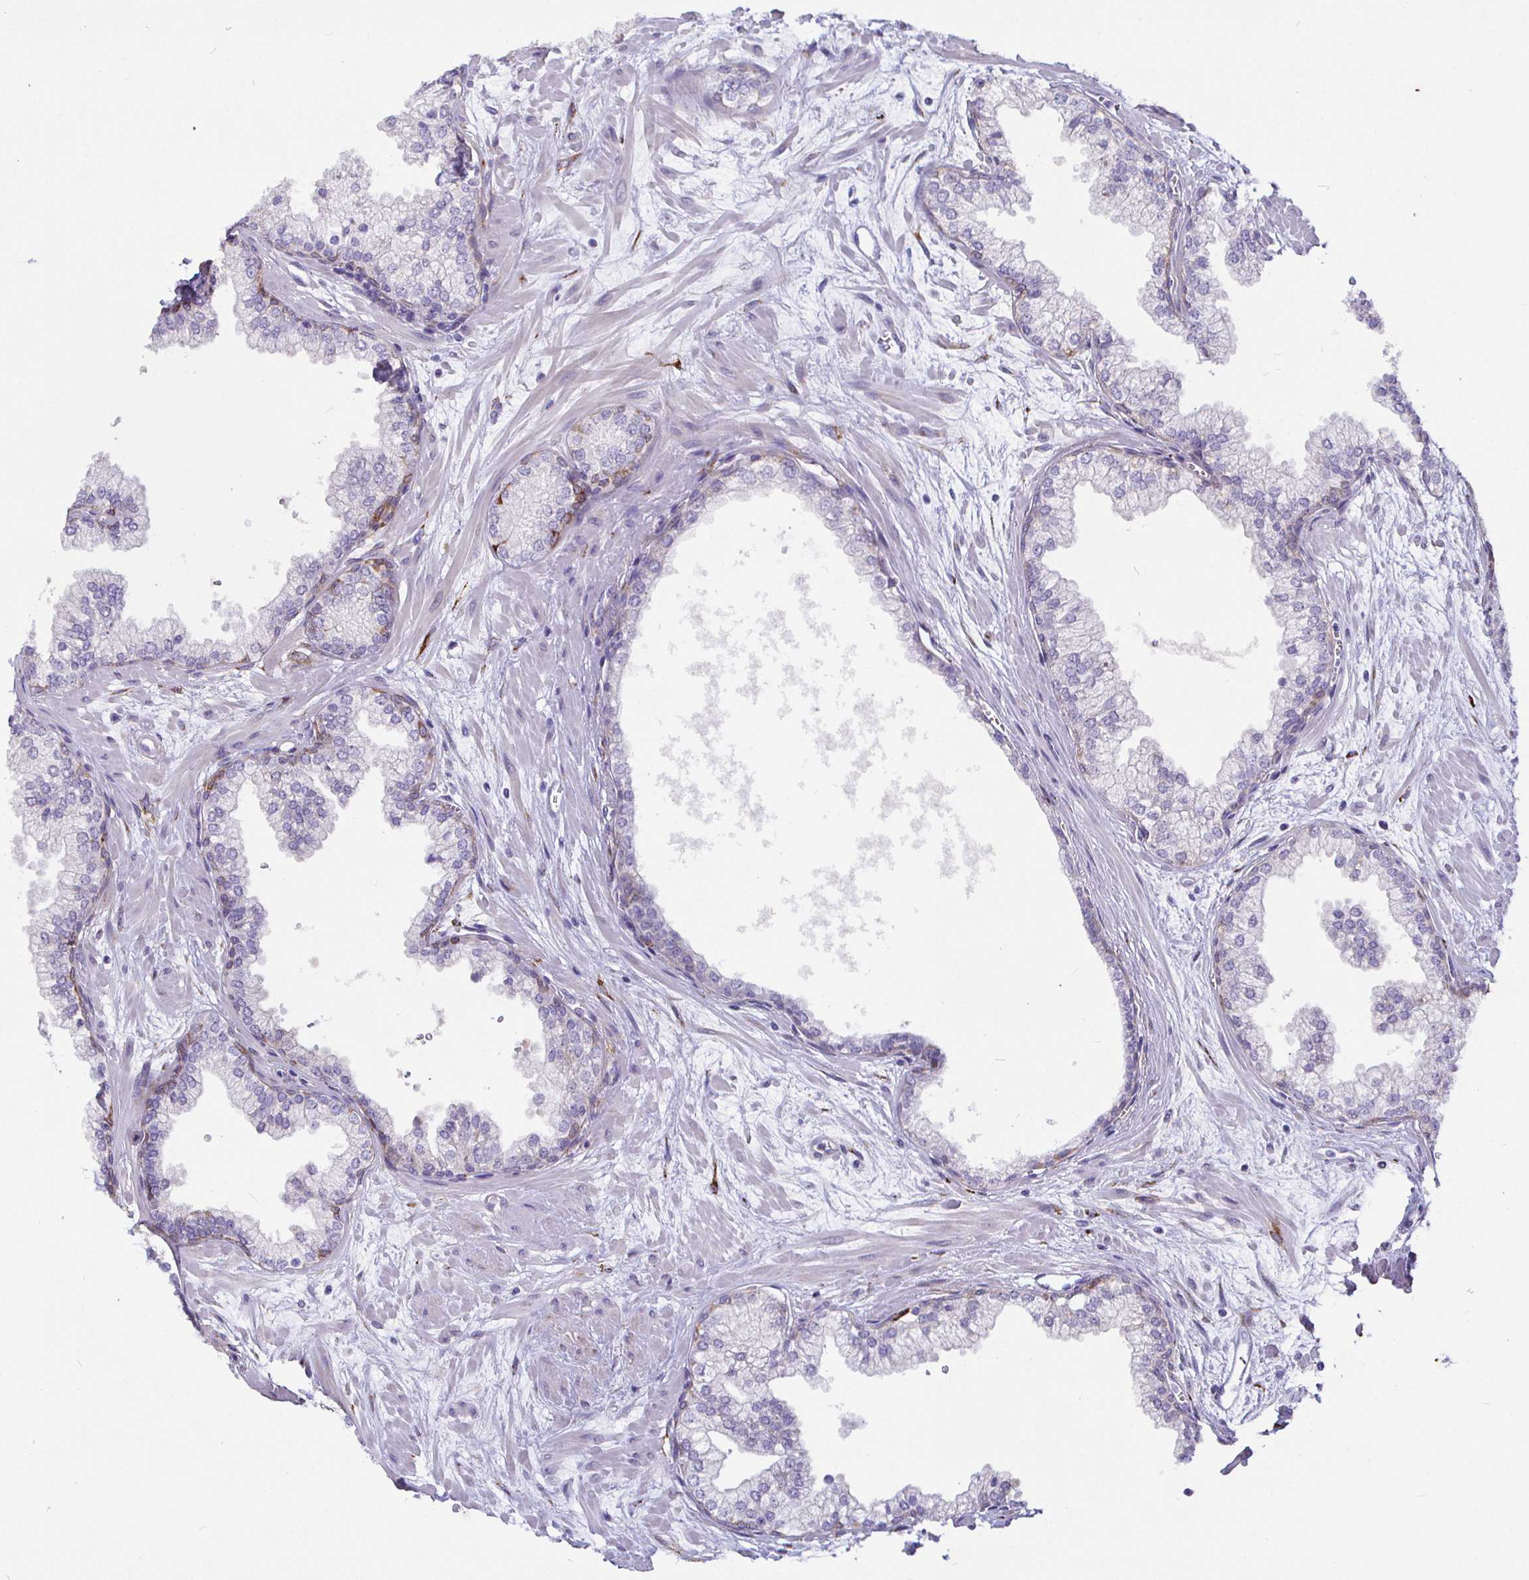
{"staining": {"intensity": "moderate", "quantity": "<25%", "location": "cytoplasmic/membranous"}, "tissue": "prostate", "cell_type": "Glandular cells", "image_type": "normal", "snomed": [{"axis": "morphology", "description": "Normal tissue, NOS"}, {"axis": "topography", "description": "Prostate"}, {"axis": "topography", "description": "Peripheral nerve tissue"}], "caption": "Prostate stained for a protein (brown) demonstrates moderate cytoplasmic/membranous positive positivity in about <25% of glandular cells.", "gene": "P4HA2", "patient": {"sex": "male", "age": 61}}